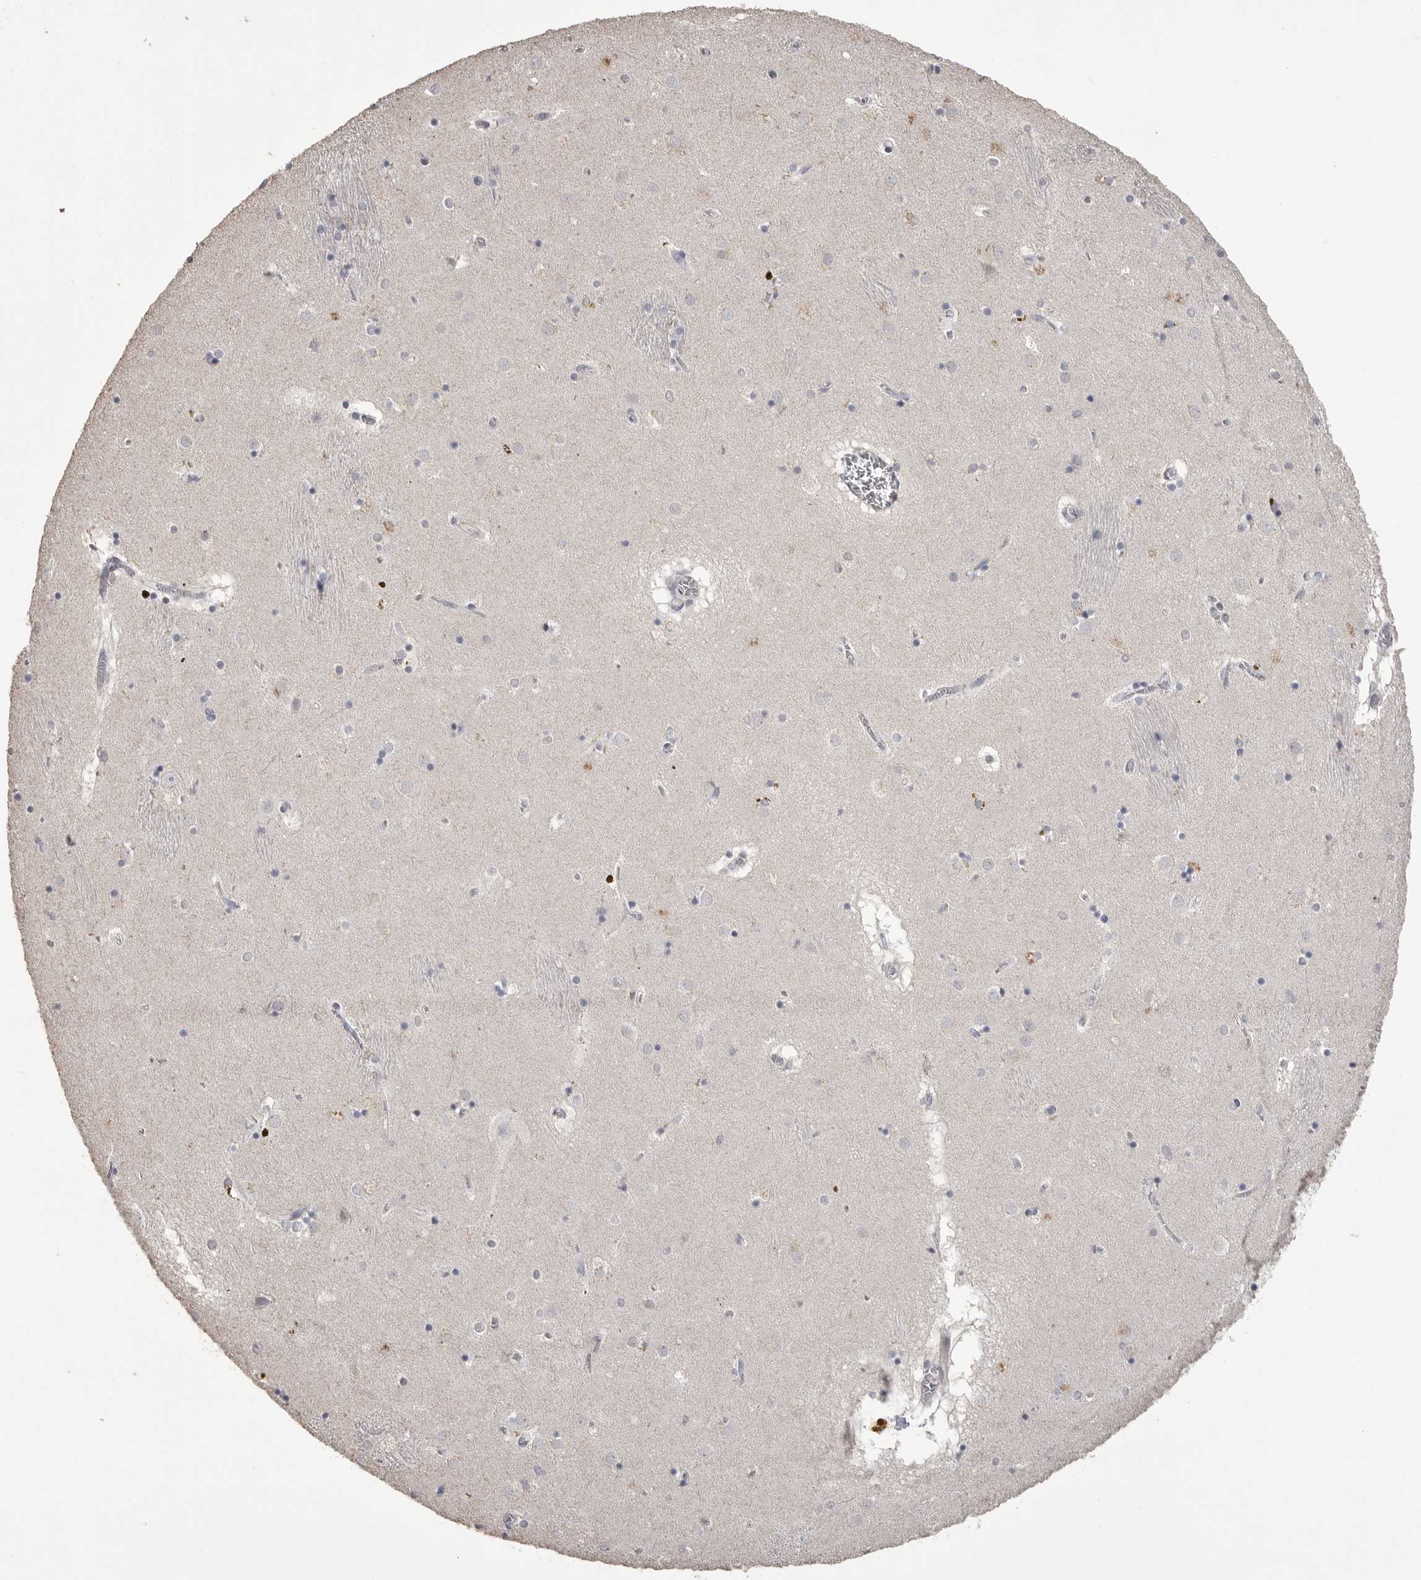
{"staining": {"intensity": "moderate", "quantity": "<25%", "location": "cytoplasmic/membranous"}, "tissue": "caudate", "cell_type": "Glial cells", "image_type": "normal", "snomed": [{"axis": "morphology", "description": "Normal tissue, NOS"}, {"axis": "topography", "description": "Lateral ventricle wall"}], "caption": "Immunohistochemistry (DAB (3,3'-diaminobenzidine)) staining of unremarkable human caudate displays moderate cytoplasmic/membranous protein positivity in about <25% of glial cells. The staining was performed using DAB (3,3'-diaminobenzidine) to visualize the protein expression in brown, while the nuclei were stained in blue with hematoxylin (Magnification: 20x).", "gene": "MMP7", "patient": {"sex": "male", "age": 70}}